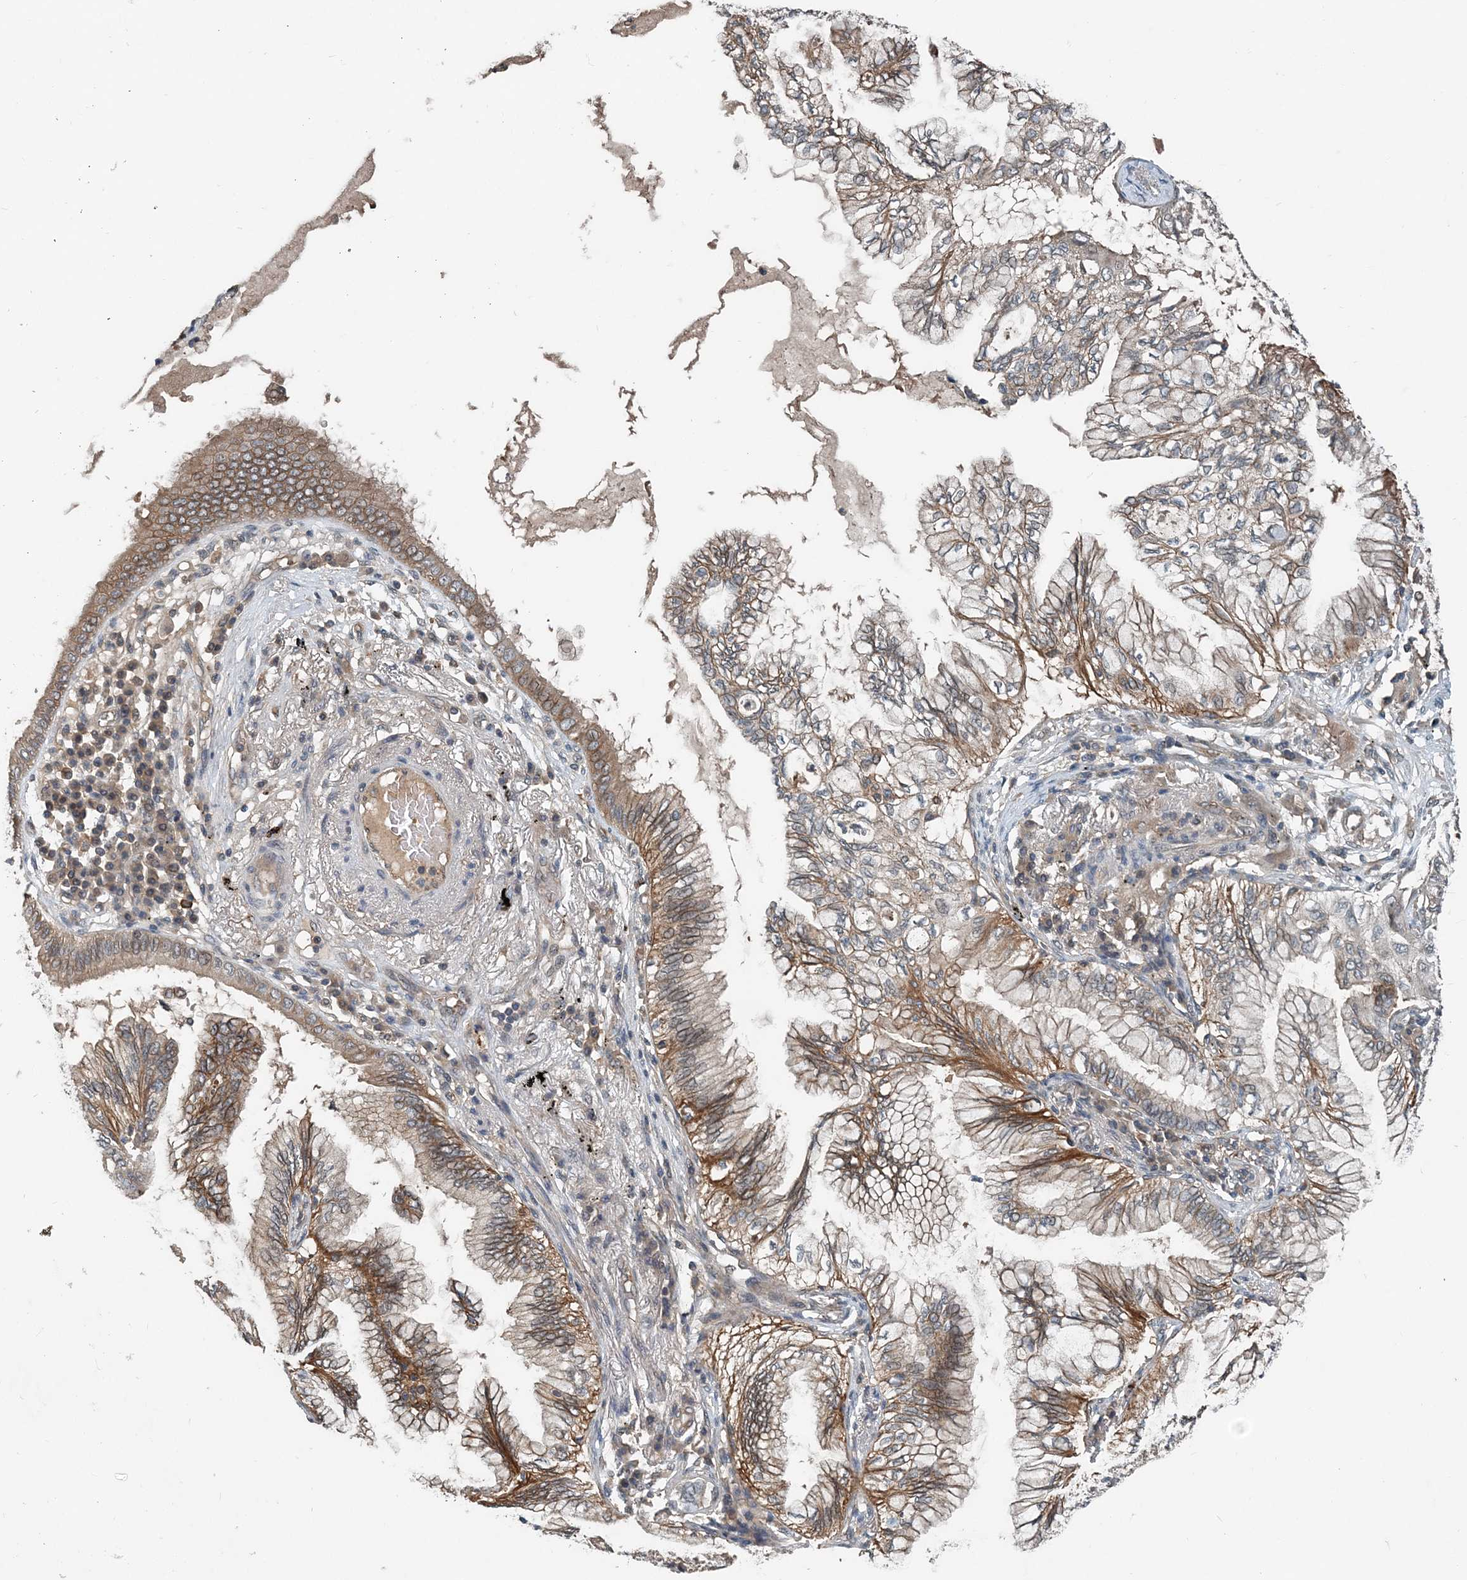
{"staining": {"intensity": "moderate", "quantity": "25%-75%", "location": "cytoplasmic/membranous"}, "tissue": "lung cancer", "cell_type": "Tumor cells", "image_type": "cancer", "snomed": [{"axis": "morphology", "description": "Normal tissue, NOS"}, {"axis": "morphology", "description": "Adenocarcinoma, NOS"}, {"axis": "topography", "description": "Bronchus"}, {"axis": "topography", "description": "Lung"}], "caption": "The image demonstrates staining of lung cancer, revealing moderate cytoplasmic/membranous protein expression (brown color) within tumor cells. Using DAB (brown) and hematoxylin (blue) stains, captured at high magnification using brightfield microscopy.", "gene": "SMPD3", "patient": {"sex": "female", "age": 70}}